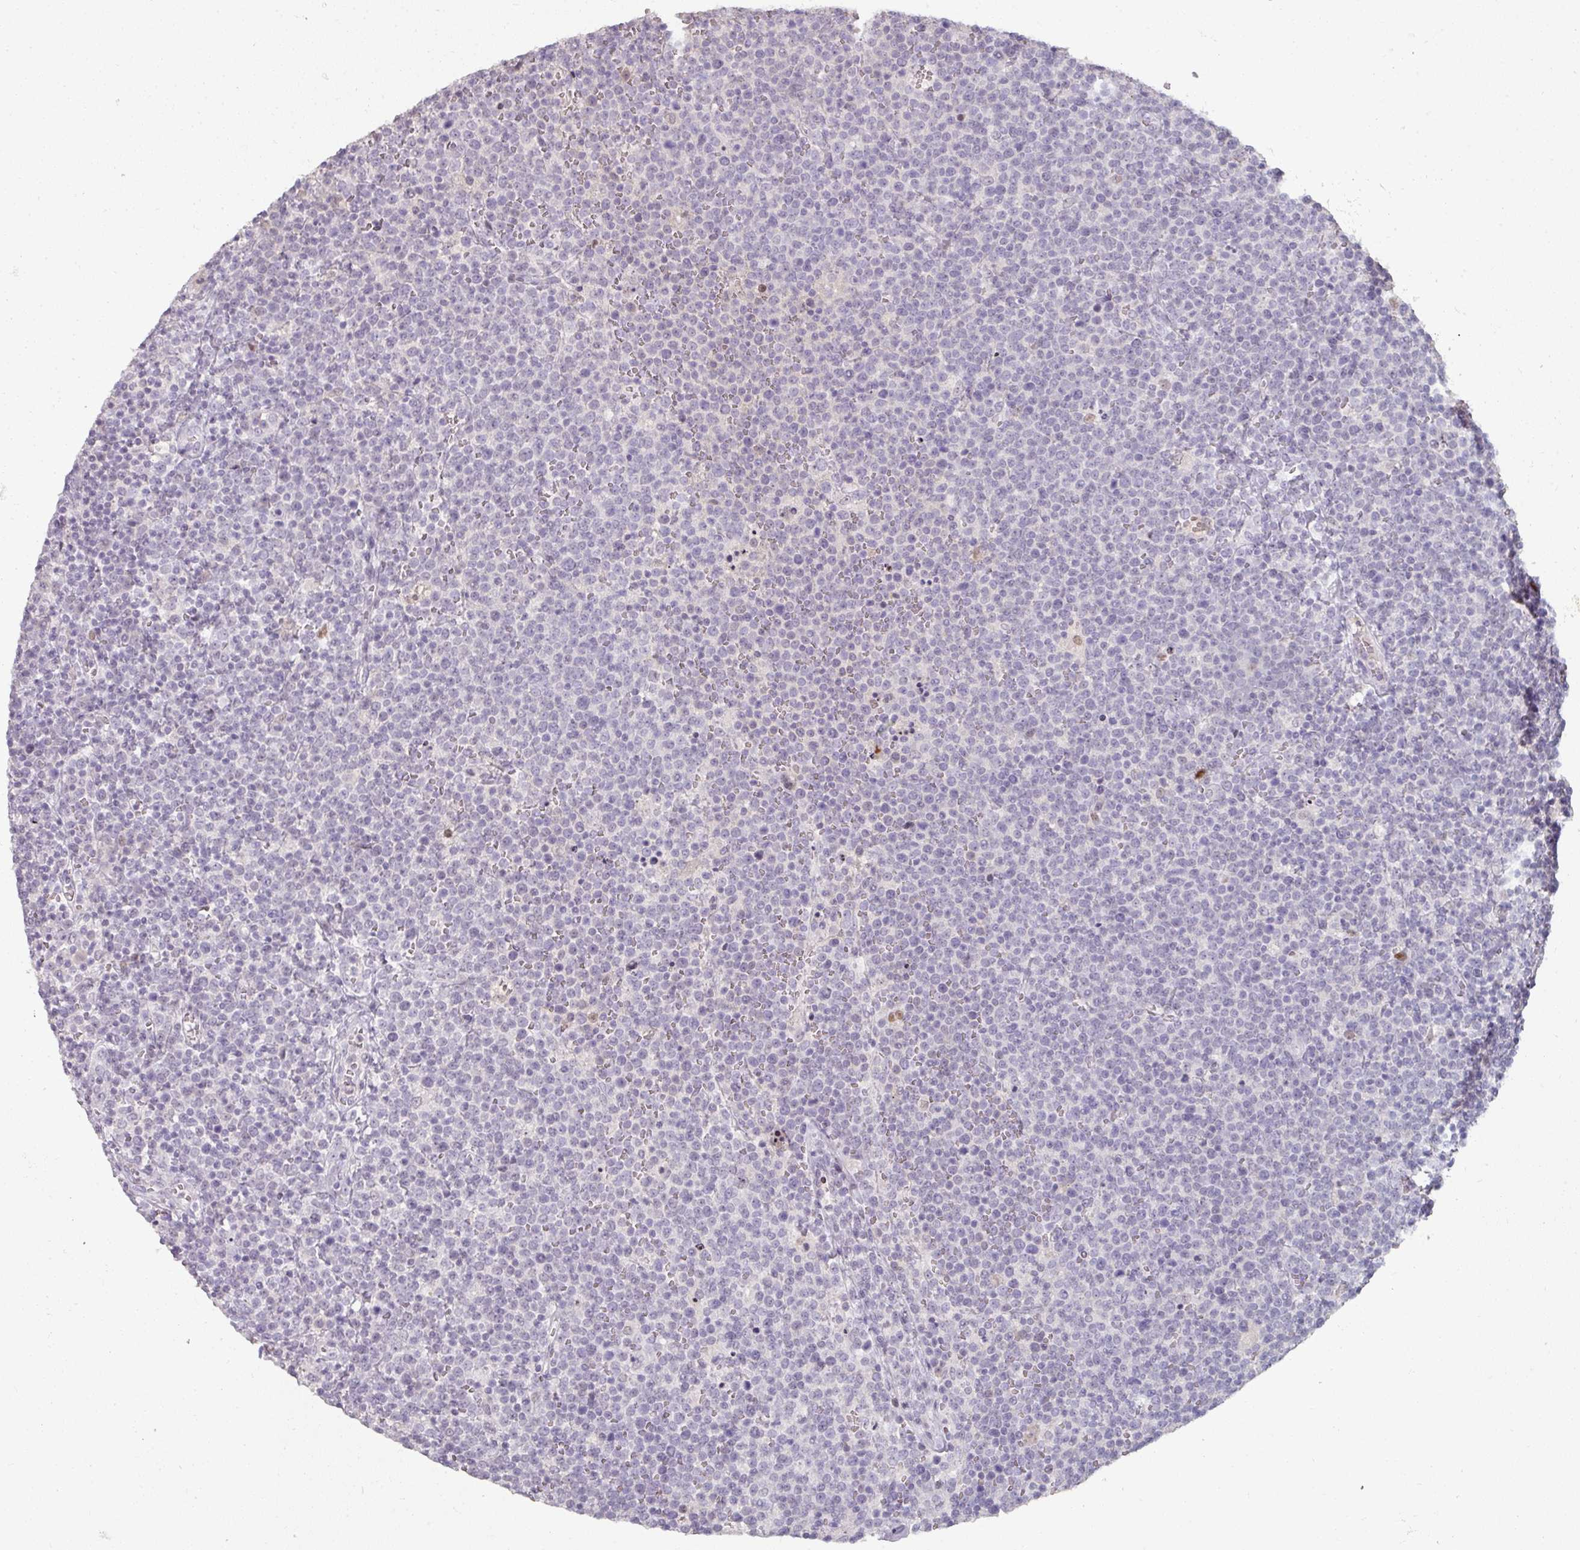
{"staining": {"intensity": "negative", "quantity": "none", "location": "none"}, "tissue": "lymphoma", "cell_type": "Tumor cells", "image_type": "cancer", "snomed": [{"axis": "morphology", "description": "Malignant lymphoma, non-Hodgkin's type, High grade"}, {"axis": "topography", "description": "Lymph node"}], "caption": "DAB immunohistochemical staining of human lymphoma exhibits no significant positivity in tumor cells.", "gene": "GTF2H3", "patient": {"sex": "male", "age": 61}}